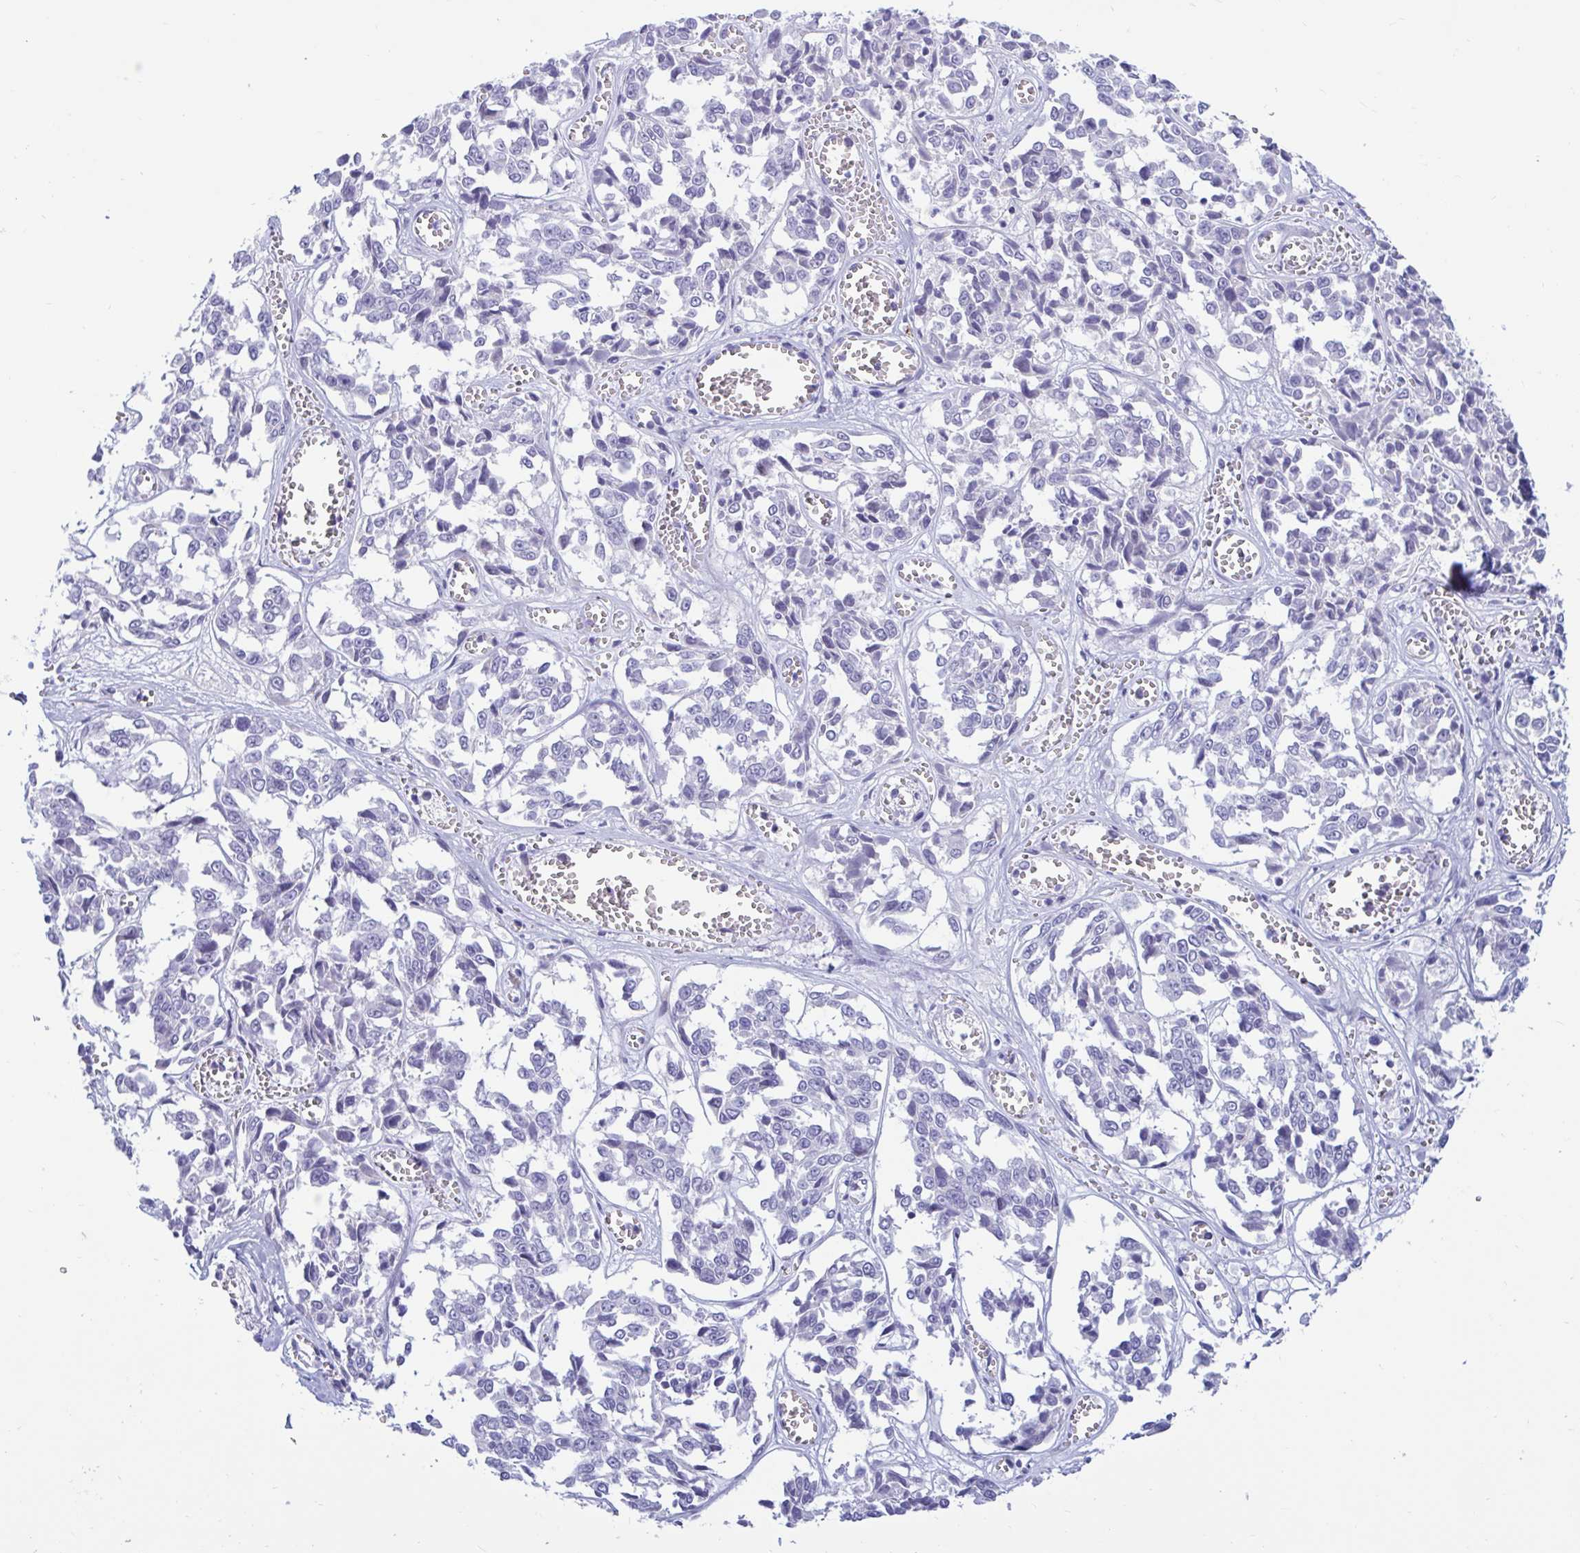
{"staining": {"intensity": "negative", "quantity": "none", "location": "none"}, "tissue": "melanoma", "cell_type": "Tumor cells", "image_type": "cancer", "snomed": [{"axis": "morphology", "description": "Malignant melanoma, NOS"}, {"axis": "topography", "description": "Skin"}], "caption": "Immunohistochemistry image of neoplastic tissue: malignant melanoma stained with DAB displays no significant protein positivity in tumor cells.", "gene": "FAM219B", "patient": {"sex": "female", "age": 64}}